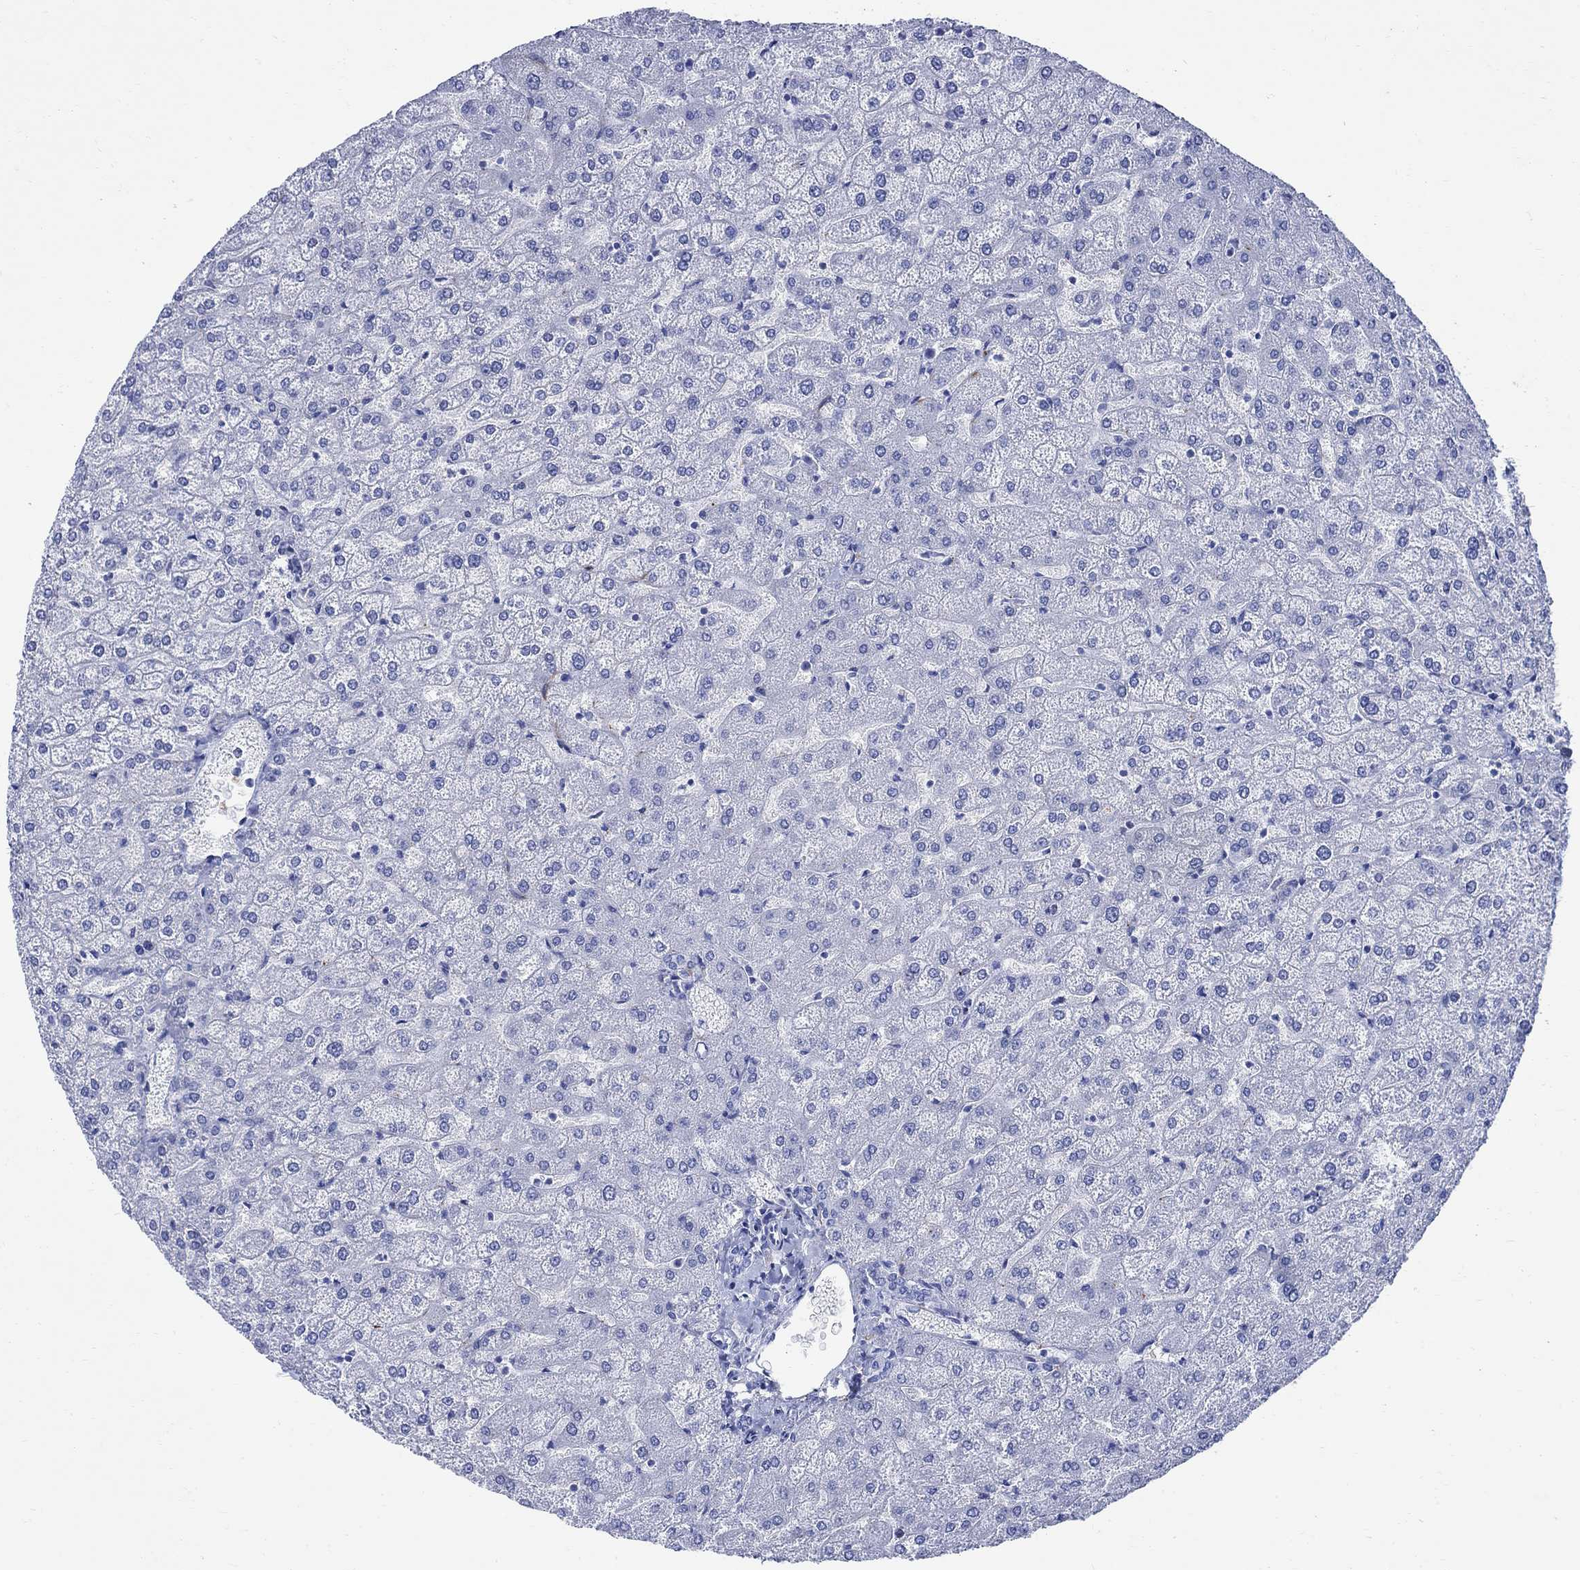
{"staining": {"intensity": "negative", "quantity": "none", "location": "none"}, "tissue": "liver", "cell_type": "Cholangiocytes", "image_type": "normal", "snomed": [{"axis": "morphology", "description": "Normal tissue, NOS"}, {"axis": "topography", "description": "Liver"}], "caption": "The image demonstrates no significant staining in cholangiocytes of liver. The staining was performed using DAB (3,3'-diaminobenzidine) to visualize the protein expression in brown, while the nuclei were stained in blue with hematoxylin (Magnification: 20x).", "gene": "CPLX1", "patient": {"sex": "female", "age": 32}}